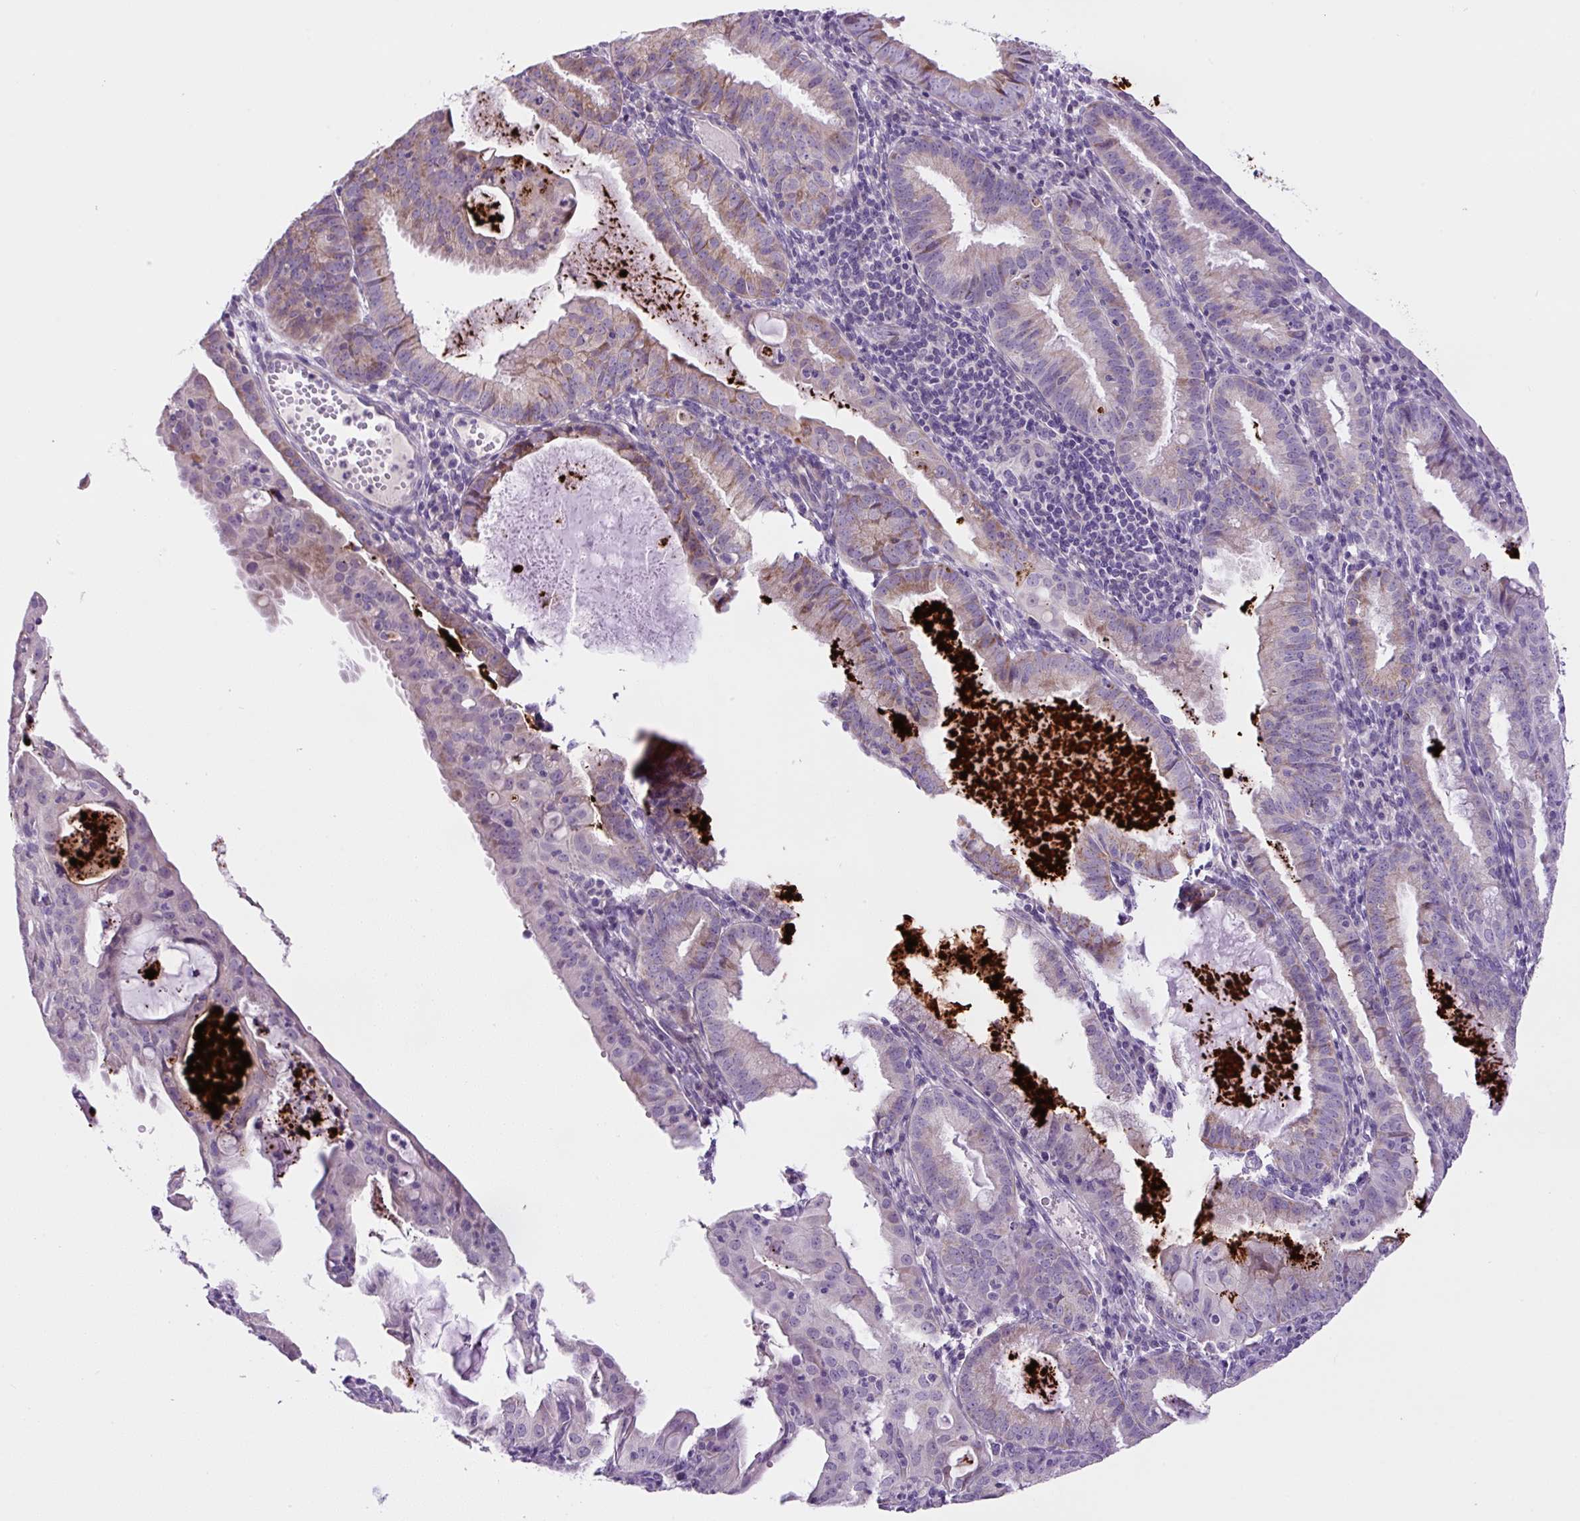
{"staining": {"intensity": "weak", "quantity": "25%-75%", "location": "cytoplasmic/membranous"}, "tissue": "endometrial cancer", "cell_type": "Tumor cells", "image_type": "cancer", "snomed": [{"axis": "morphology", "description": "Adenocarcinoma, NOS"}, {"axis": "topography", "description": "Endometrium"}], "caption": "Protein expression analysis of endometrial adenocarcinoma reveals weak cytoplasmic/membranous positivity in about 25%-75% of tumor cells.", "gene": "OGDHL", "patient": {"sex": "female", "age": 60}}